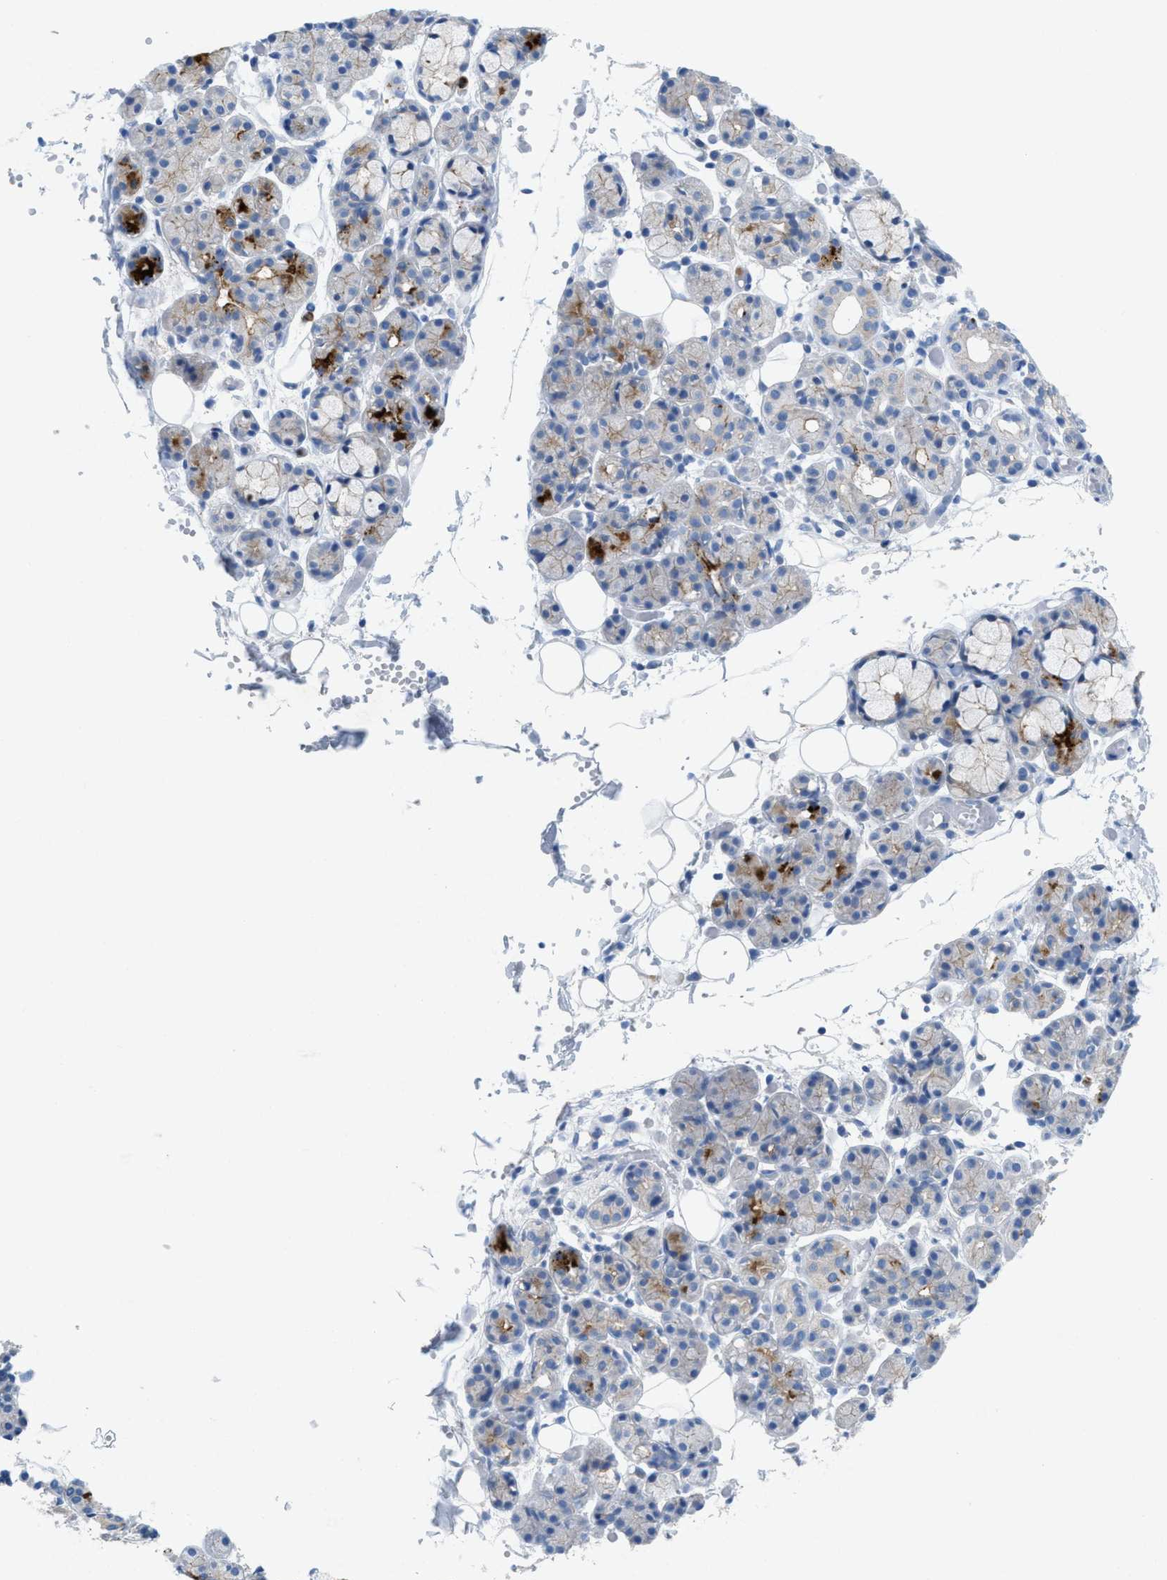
{"staining": {"intensity": "weak", "quantity": "25%-75%", "location": "cytoplasmic/membranous"}, "tissue": "salivary gland", "cell_type": "Glandular cells", "image_type": "normal", "snomed": [{"axis": "morphology", "description": "Normal tissue, NOS"}, {"axis": "topography", "description": "Salivary gland"}], "caption": "Weak cytoplasmic/membranous expression for a protein is appreciated in about 25%-75% of glandular cells of normal salivary gland using immunohistochemistry.", "gene": "CKLF", "patient": {"sex": "male", "age": 63}}